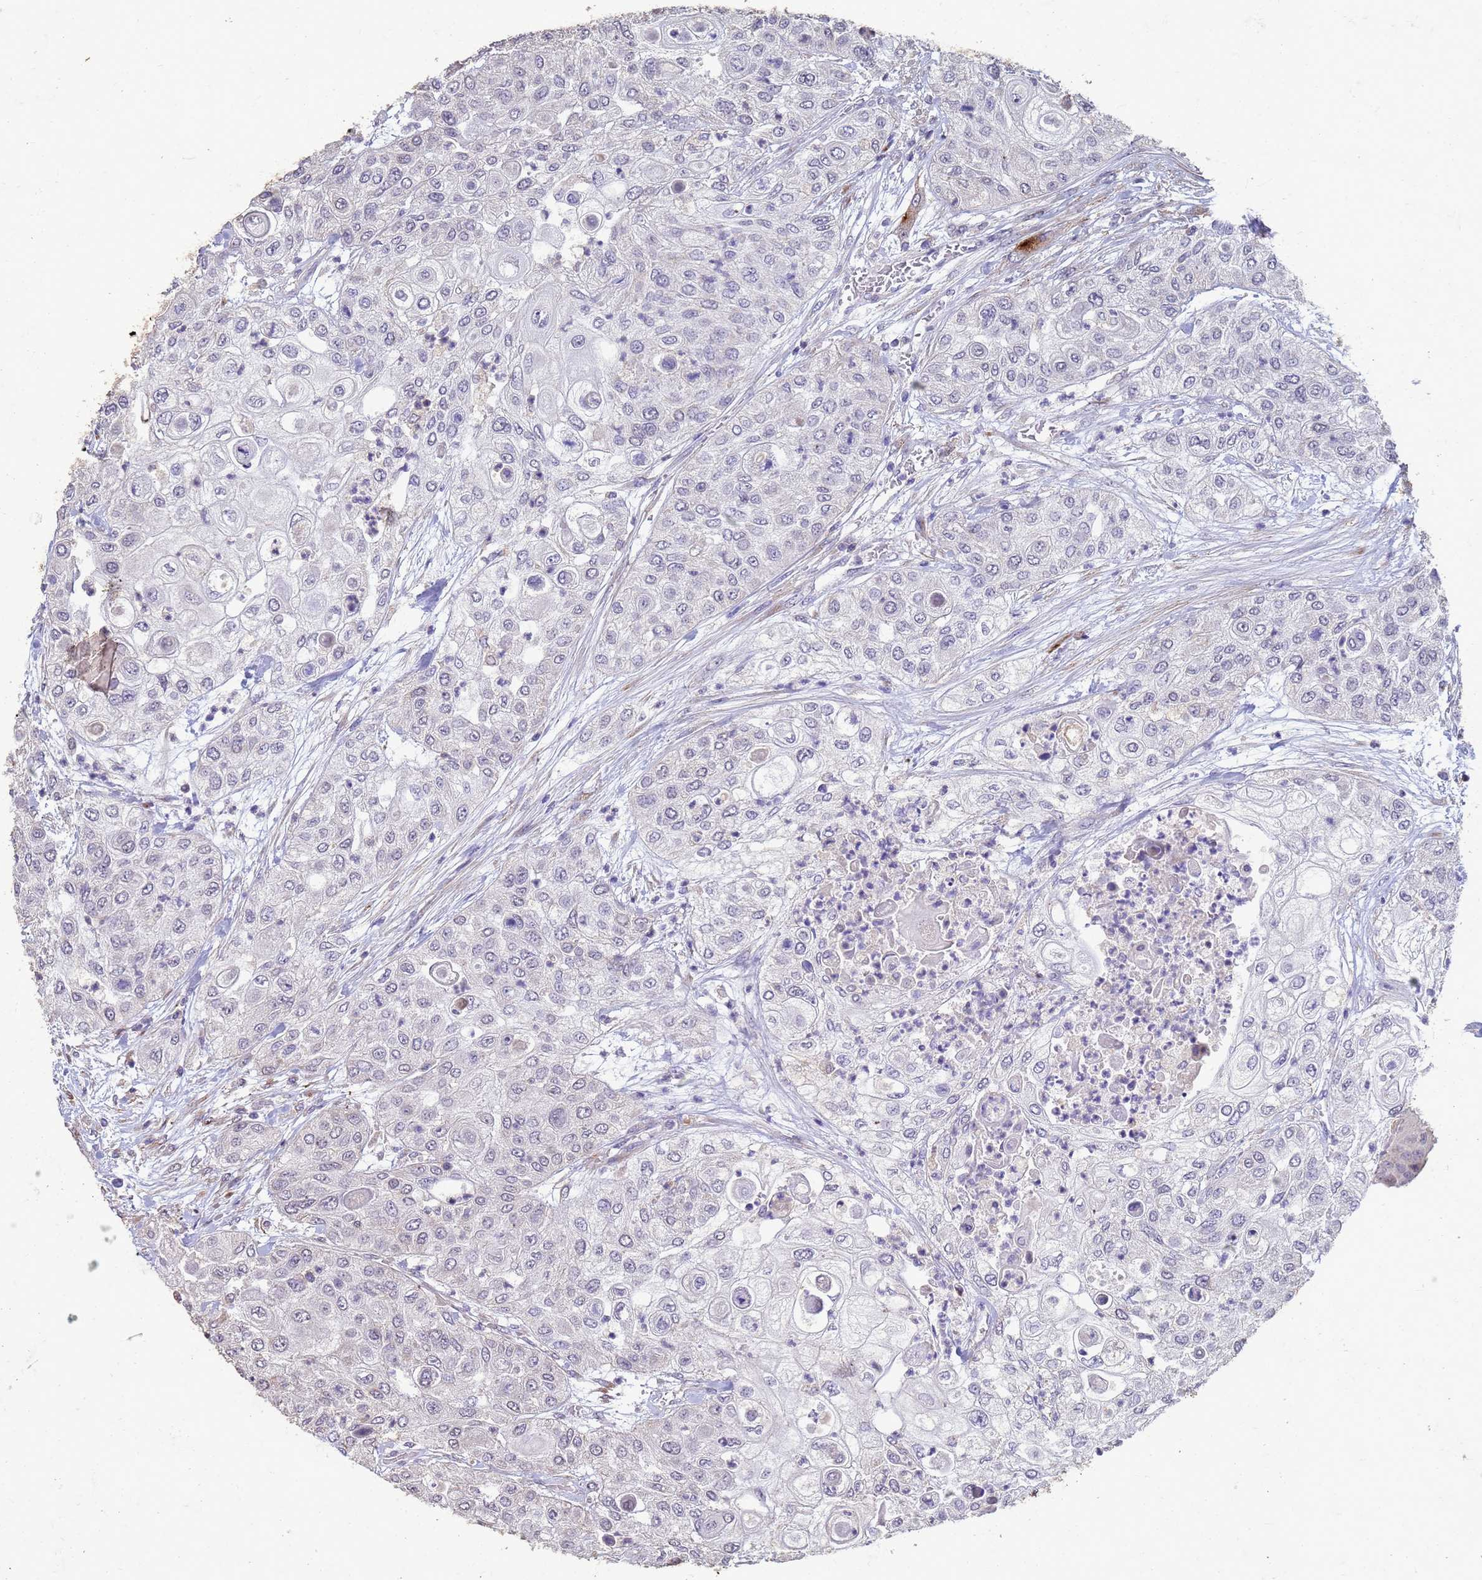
{"staining": {"intensity": "negative", "quantity": "none", "location": "none"}, "tissue": "urothelial cancer", "cell_type": "Tumor cells", "image_type": "cancer", "snomed": [{"axis": "morphology", "description": "Urothelial carcinoma, High grade"}, {"axis": "topography", "description": "Urinary bladder"}], "caption": "This is an IHC histopathology image of urothelial carcinoma (high-grade). There is no expression in tumor cells.", "gene": "SLC25A15", "patient": {"sex": "female", "age": 79}}